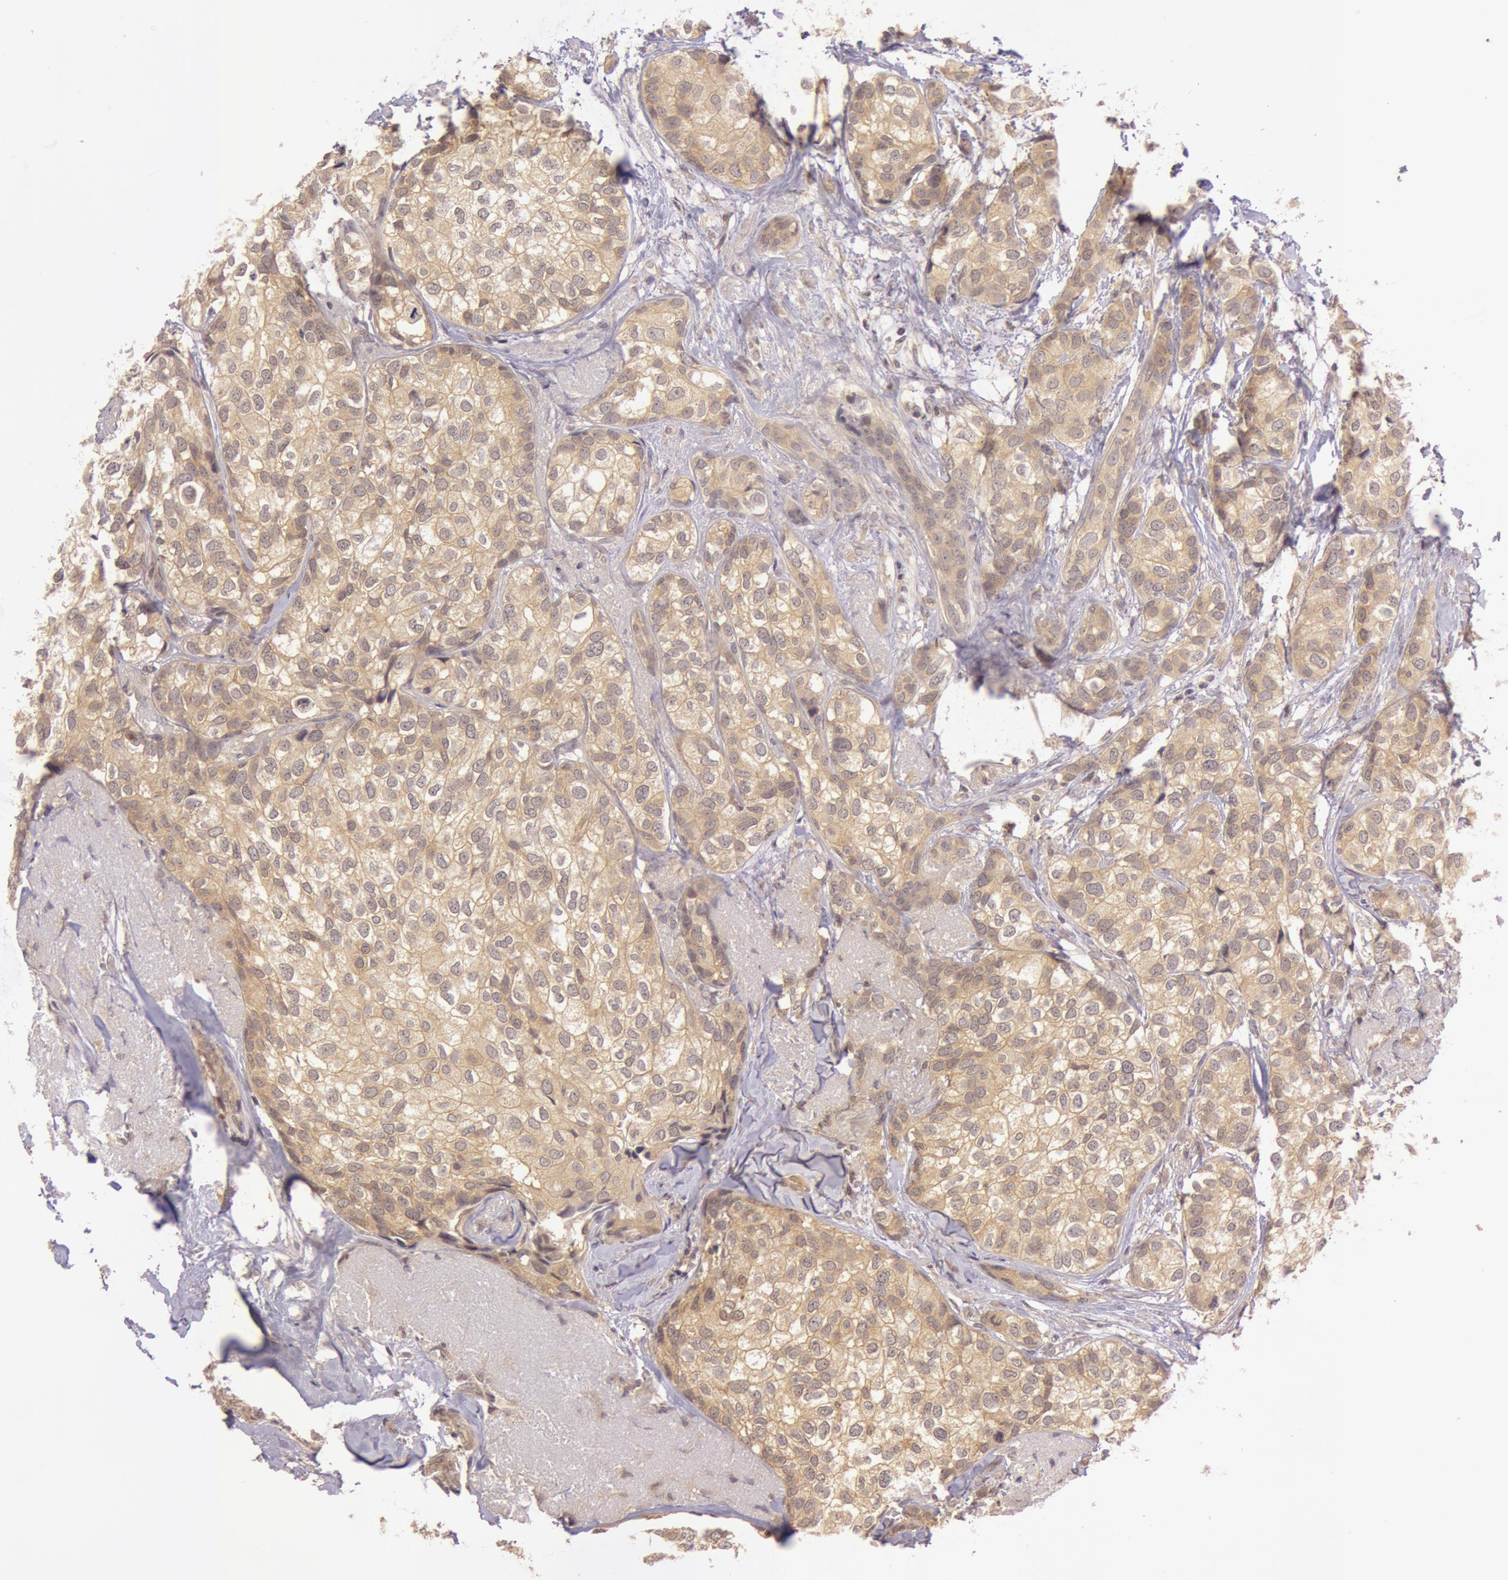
{"staining": {"intensity": "moderate", "quantity": ">75%", "location": "cytoplasmic/membranous"}, "tissue": "breast cancer", "cell_type": "Tumor cells", "image_type": "cancer", "snomed": [{"axis": "morphology", "description": "Duct carcinoma"}, {"axis": "topography", "description": "Breast"}], "caption": "Breast cancer (invasive ductal carcinoma) stained with immunohistochemistry (IHC) displays moderate cytoplasmic/membranous positivity in approximately >75% of tumor cells.", "gene": "ATG2B", "patient": {"sex": "female", "age": 68}}